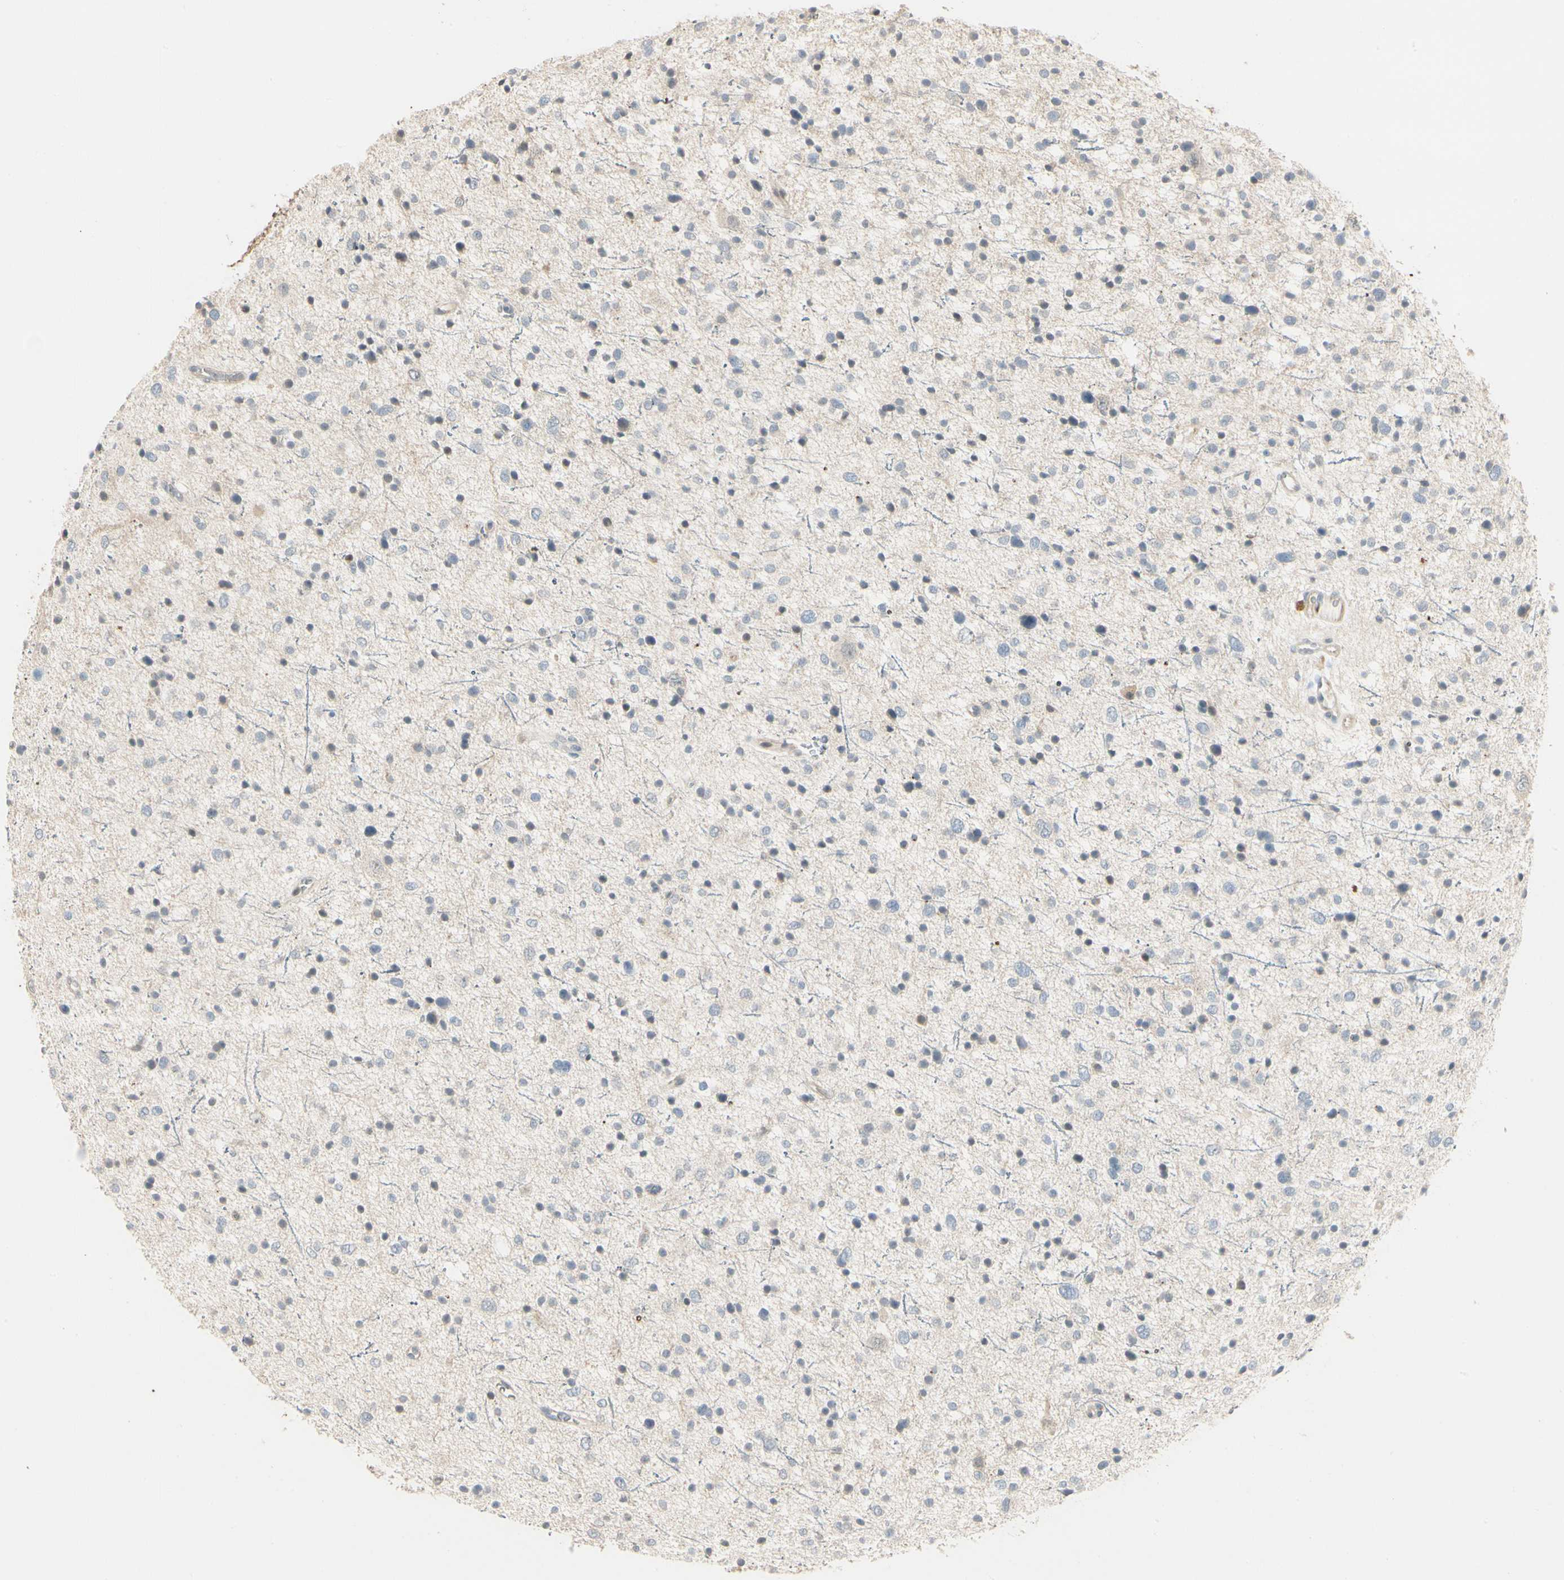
{"staining": {"intensity": "negative", "quantity": "none", "location": "none"}, "tissue": "glioma", "cell_type": "Tumor cells", "image_type": "cancer", "snomed": [{"axis": "morphology", "description": "Glioma, malignant, Low grade"}, {"axis": "topography", "description": "Brain"}], "caption": "A photomicrograph of glioma stained for a protein displays no brown staining in tumor cells.", "gene": "SKIL", "patient": {"sex": "female", "age": 37}}